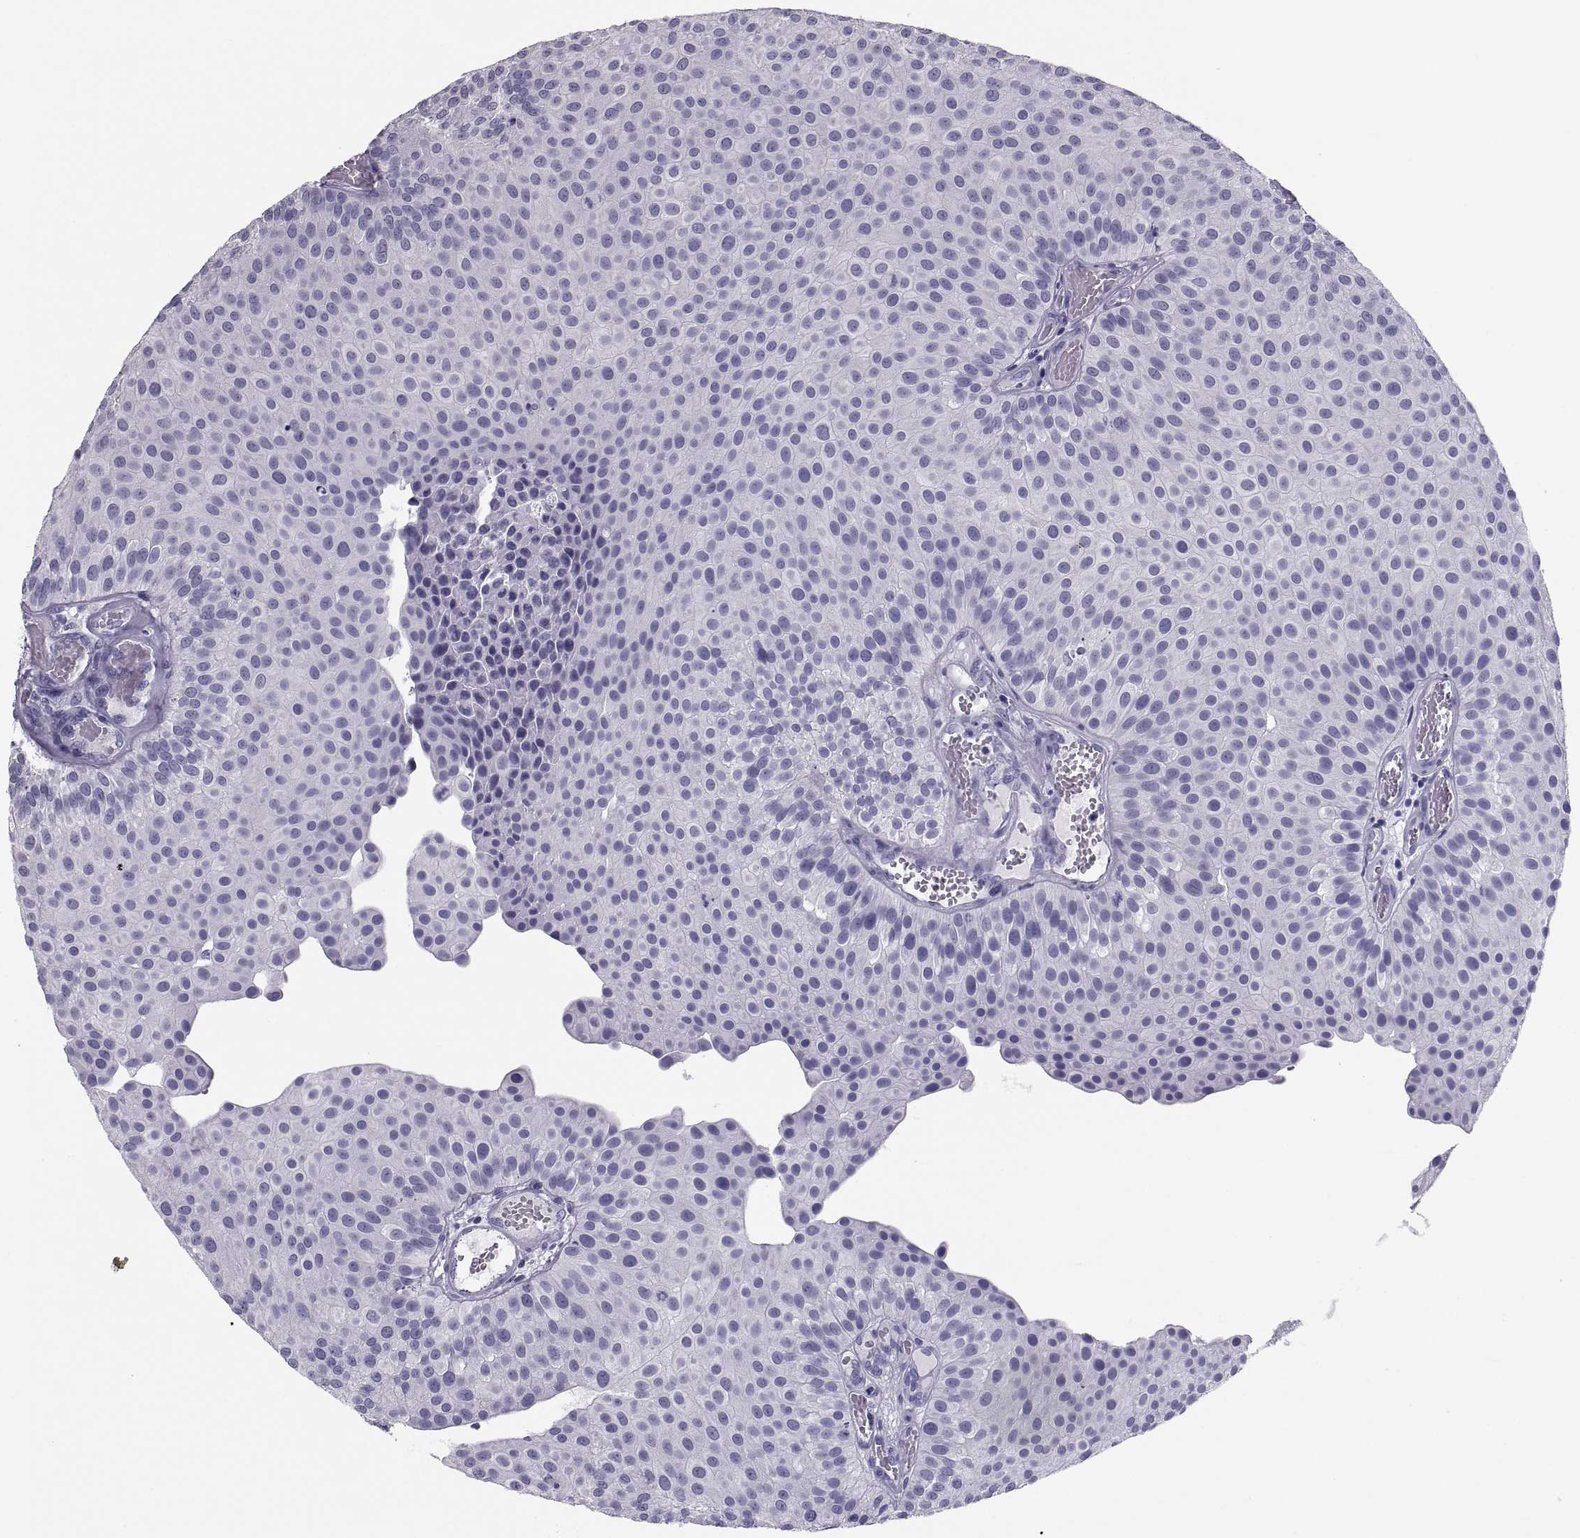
{"staining": {"intensity": "negative", "quantity": "none", "location": "none"}, "tissue": "urothelial cancer", "cell_type": "Tumor cells", "image_type": "cancer", "snomed": [{"axis": "morphology", "description": "Urothelial carcinoma, Low grade"}, {"axis": "topography", "description": "Urinary bladder"}], "caption": "A histopathology image of human urothelial cancer is negative for staining in tumor cells.", "gene": "CRISP1", "patient": {"sex": "female", "age": 87}}